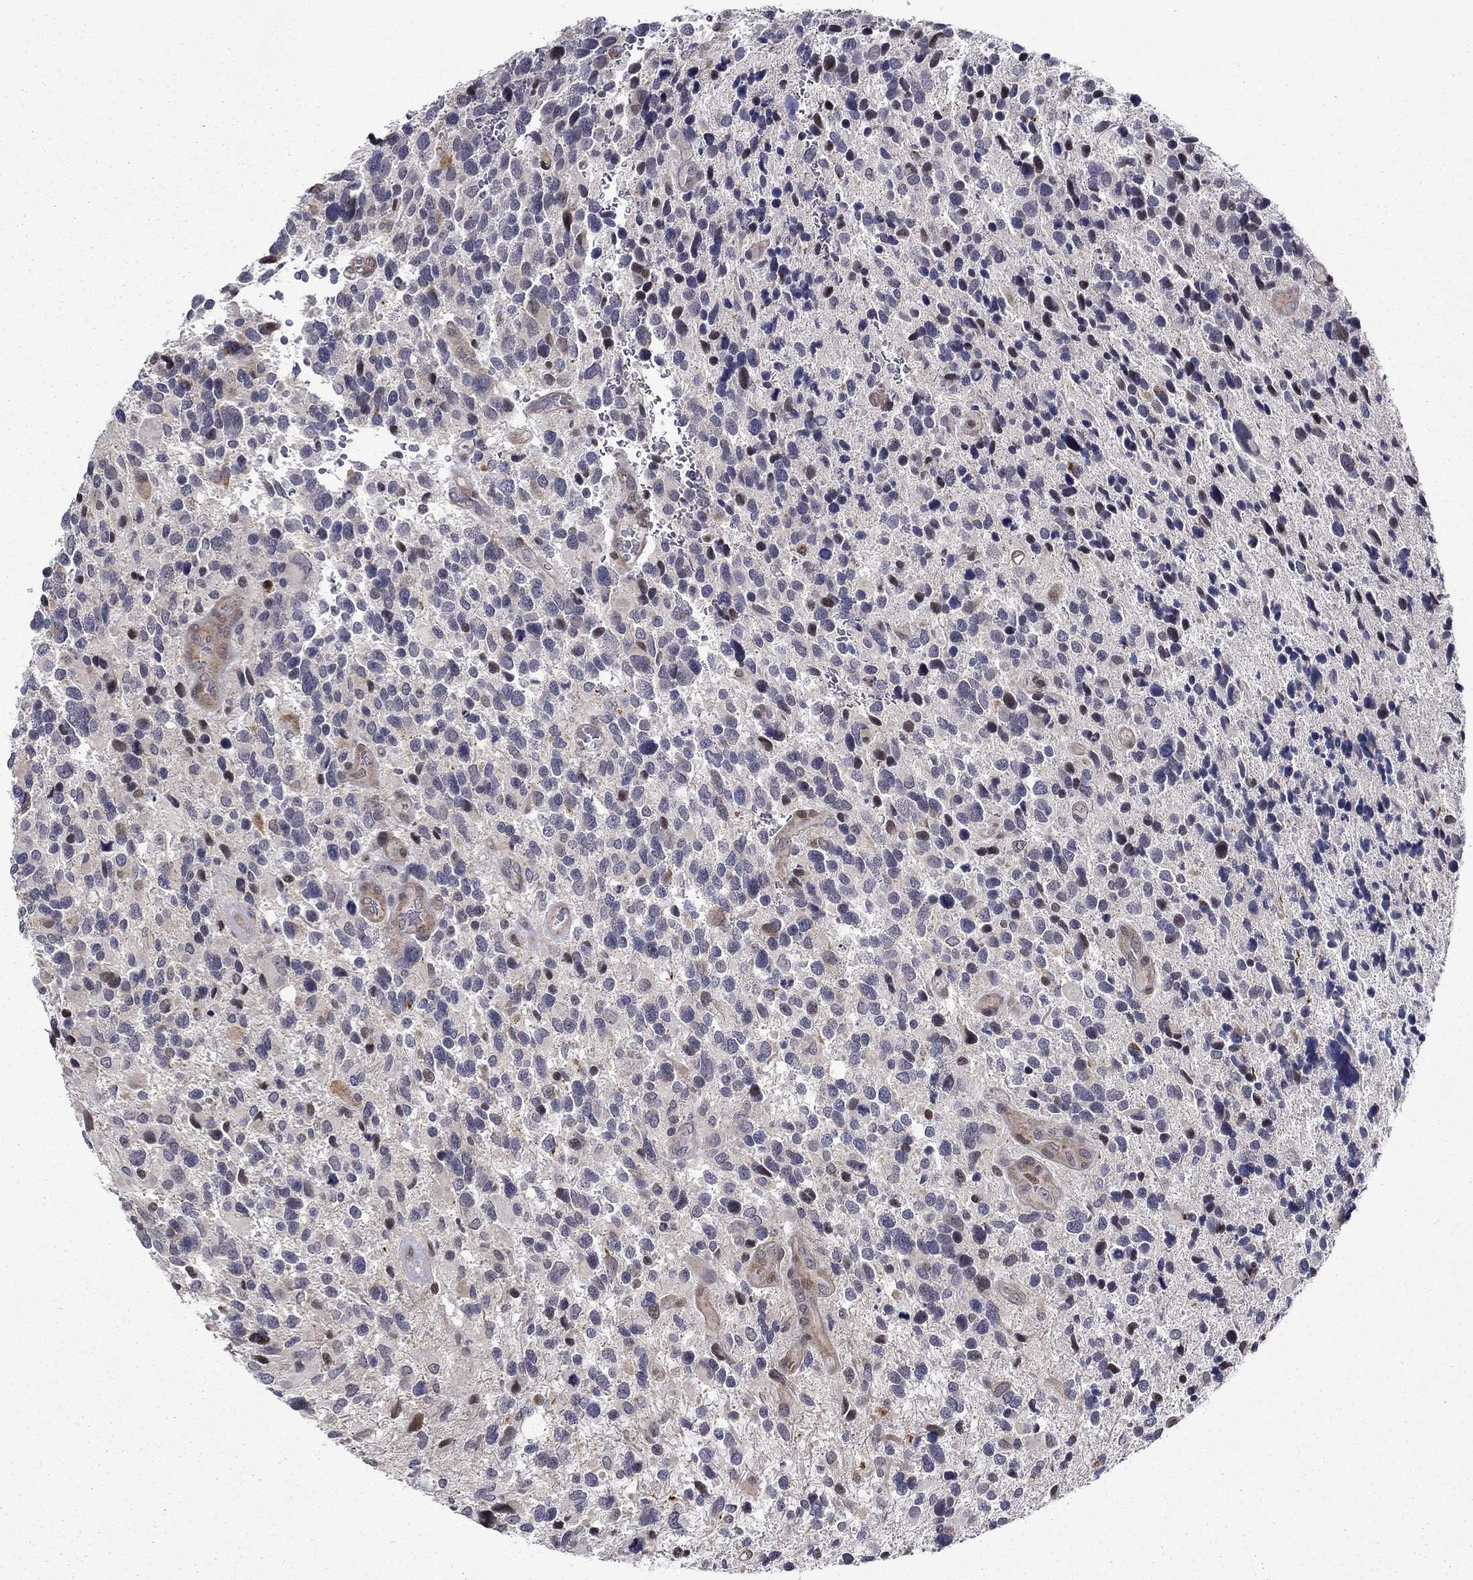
{"staining": {"intensity": "negative", "quantity": "none", "location": "none"}, "tissue": "glioma", "cell_type": "Tumor cells", "image_type": "cancer", "snomed": [{"axis": "morphology", "description": "Glioma, malignant, Low grade"}, {"axis": "topography", "description": "Brain"}], "caption": "The immunohistochemistry image has no significant staining in tumor cells of low-grade glioma (malignant) tissue.", "gene": "B3GAT1", "patient": {"sex": "female", "age": 32}}